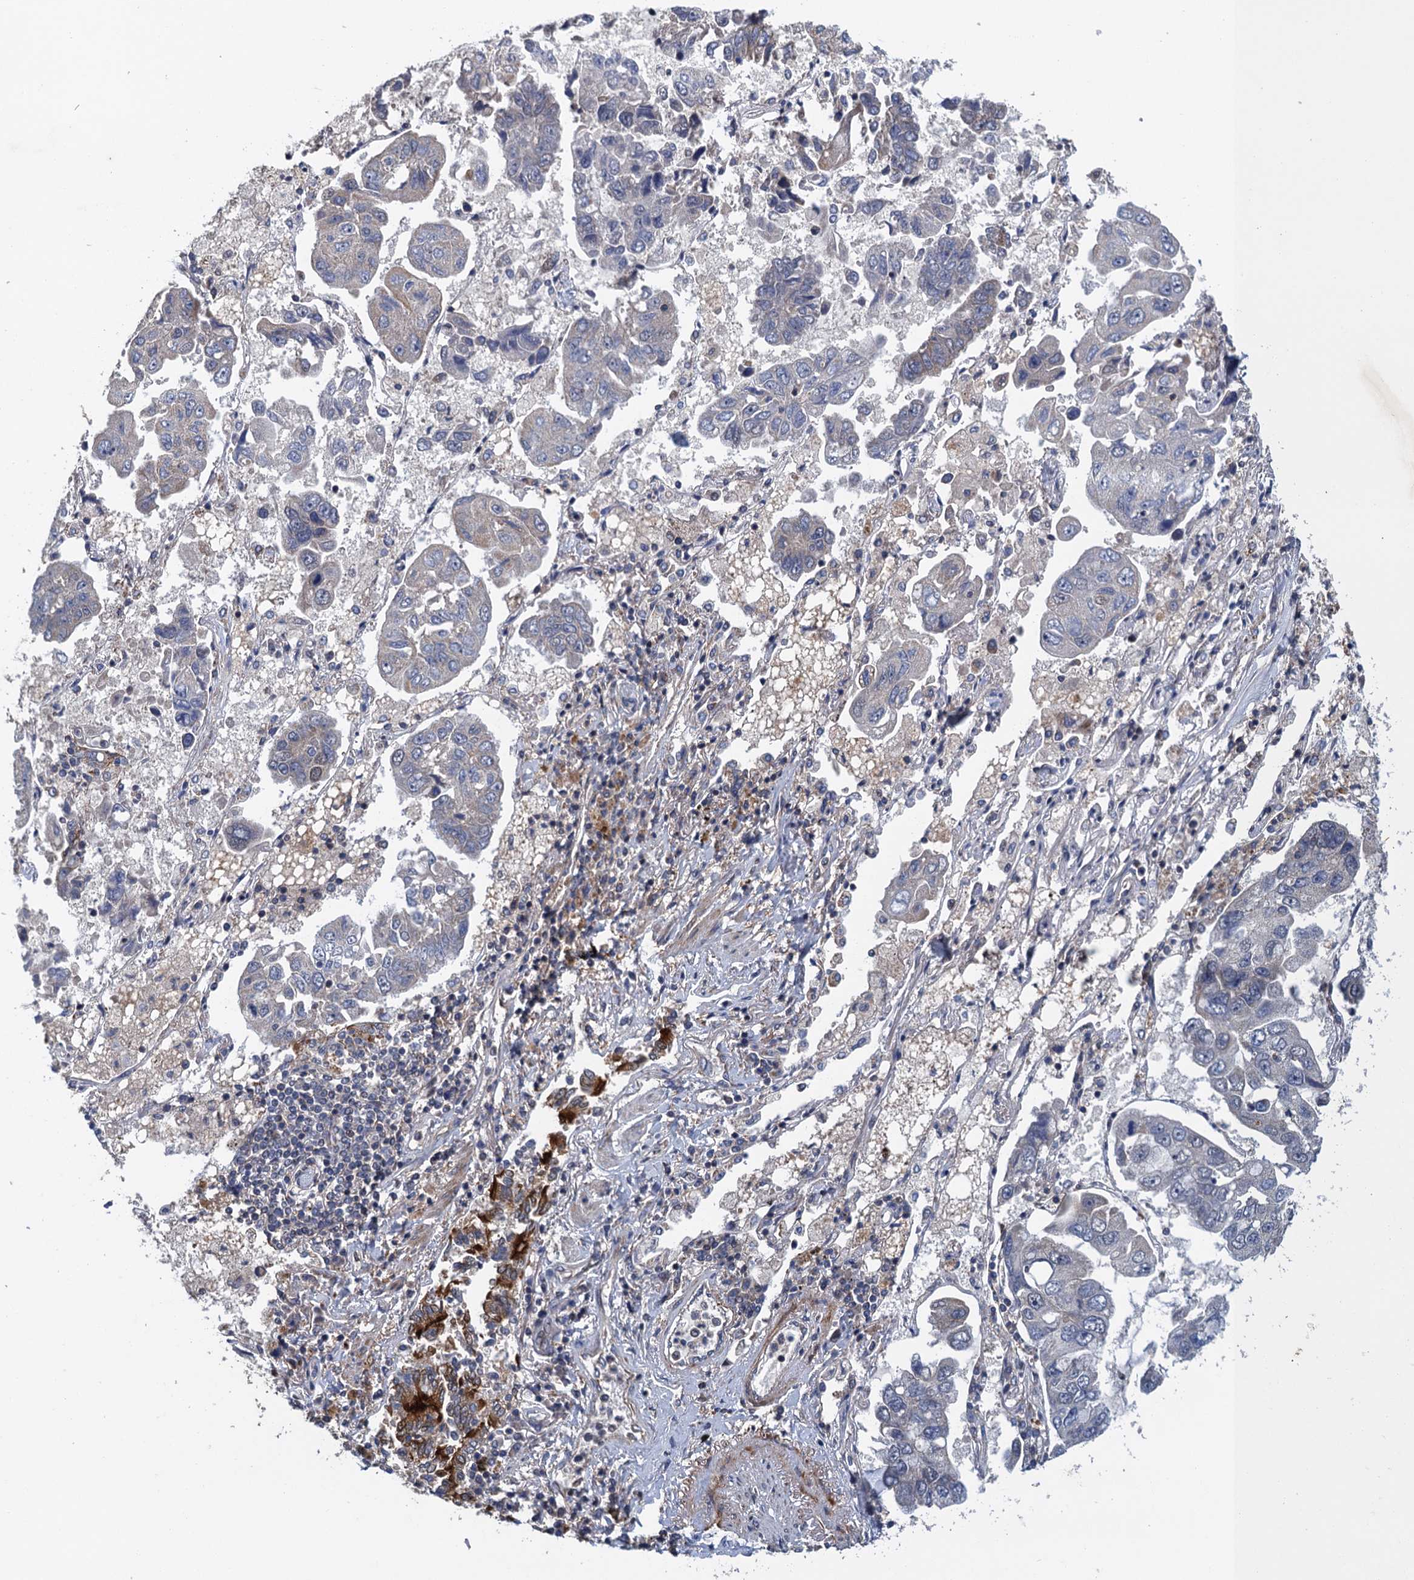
{"staining": {"intensity": "negative", "quantity": "none", "location": "none"}, "tissue": "lung cancer", "cell_type": "Tumor cells", "image_type": "cancer", "snomed": [{"axis": "morphology", "description": "Adenocarcinoma, NOS"}, {"axis": "topography", "description": "Lung"}], "caption": "This is an immunohistochemistry (IHC) micrograph of lung cancer (adenocarcinoma). There is no positivity in tumor cells.", "gene": "MDM1", "patient": {"sex": "male", "age": 64}}